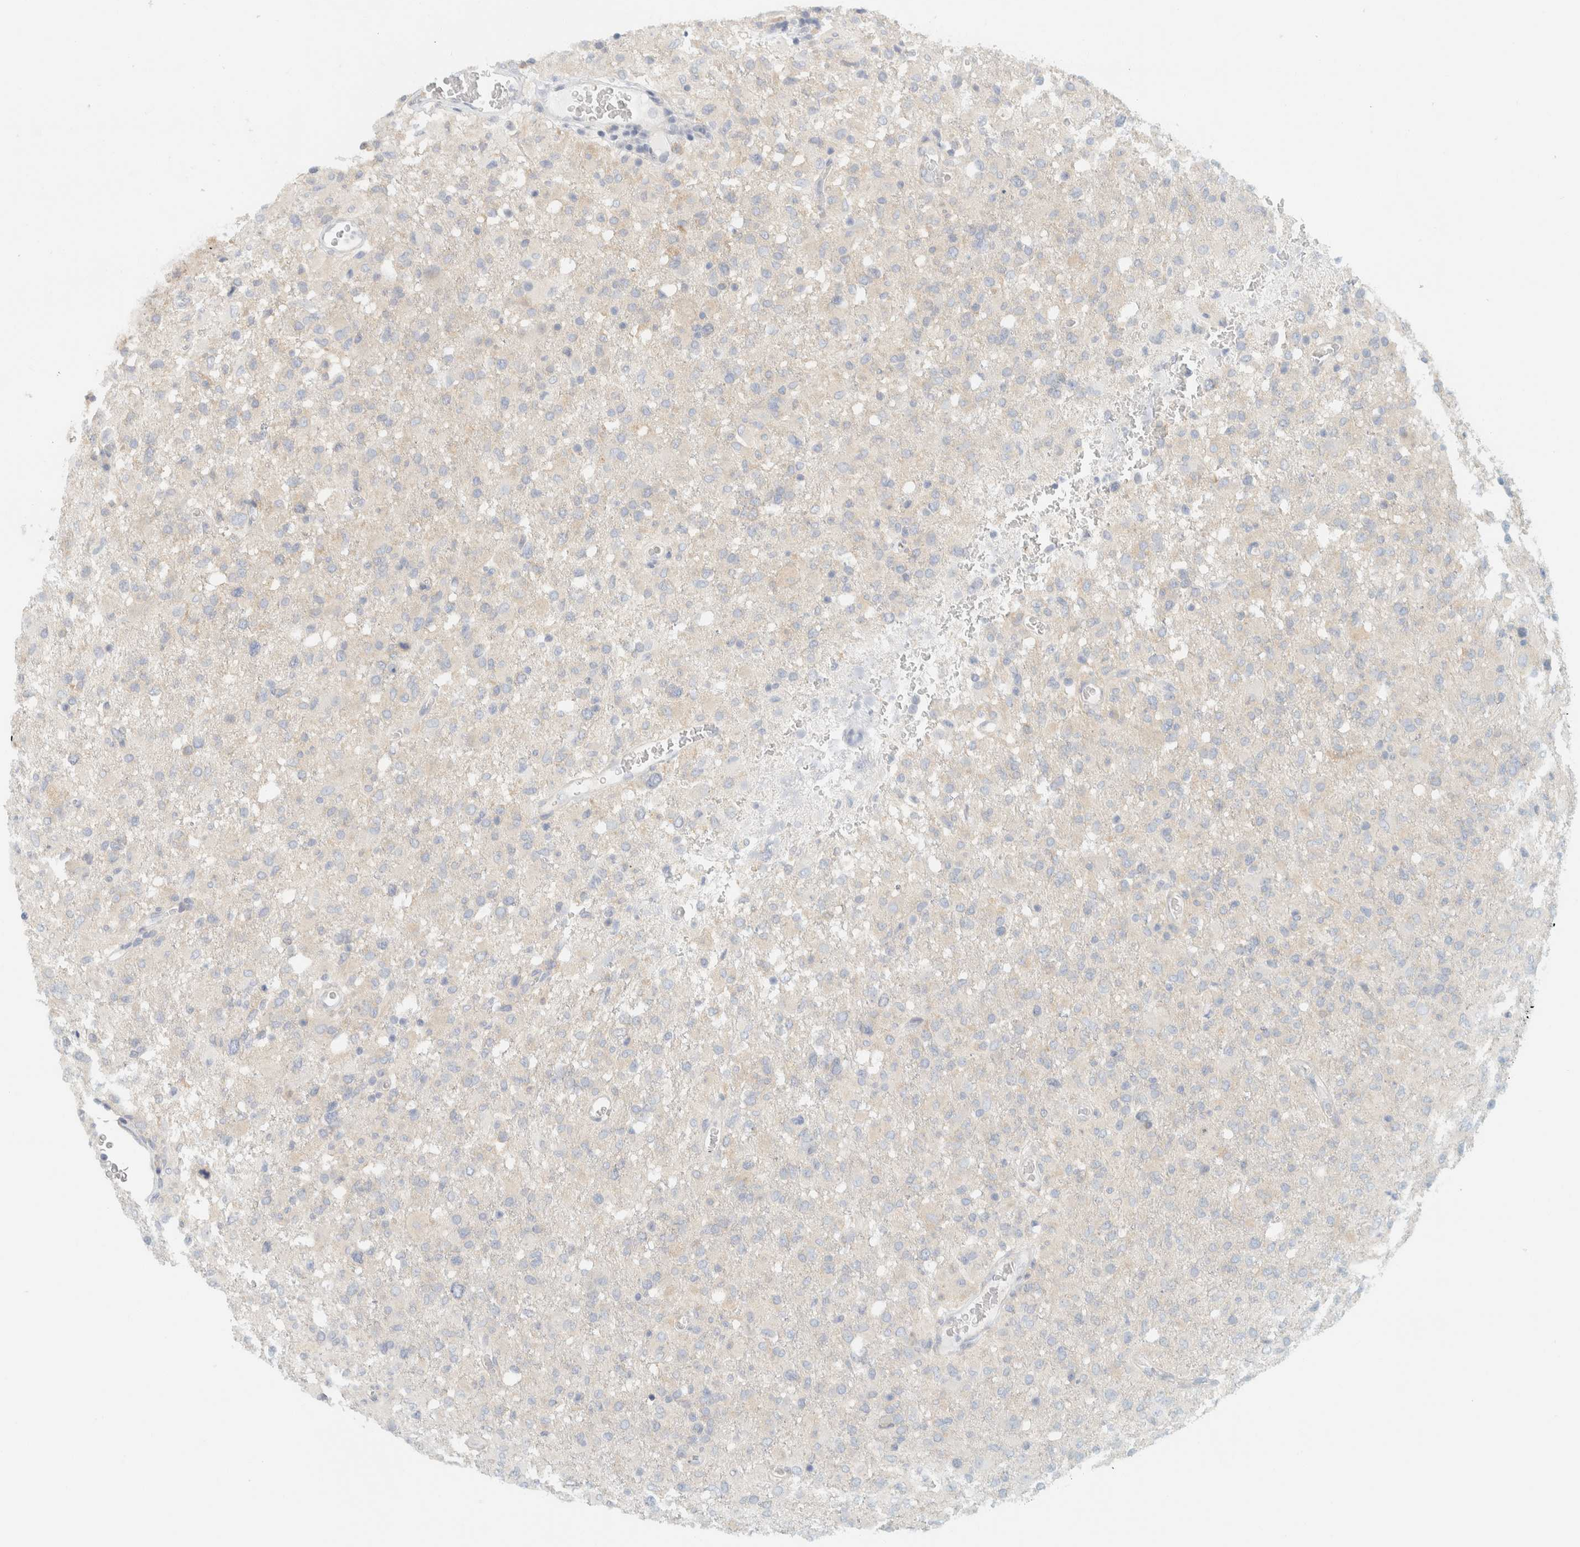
{"staining": {"intensity": "weak", "quantity": "<25%", "location": "cytoplasmic/membranous"}, "tissue": "glioma", "cell_type": "Tumor cells", "image_type": "cancer", "snomed": [{"axis": "morphology", "description": "Glioma, malignant, High grade"}, {"axis": "topography", "description": "Brain"}], "caption": "High power microscopy micrograph of an immunohistochemistry micrograph of high-grade glioma (malignant), revealing no significant staining in tumor cells.", "gene": "PTGES3L-AARSD1", "patient": {"sex": "female", "age": 57}}